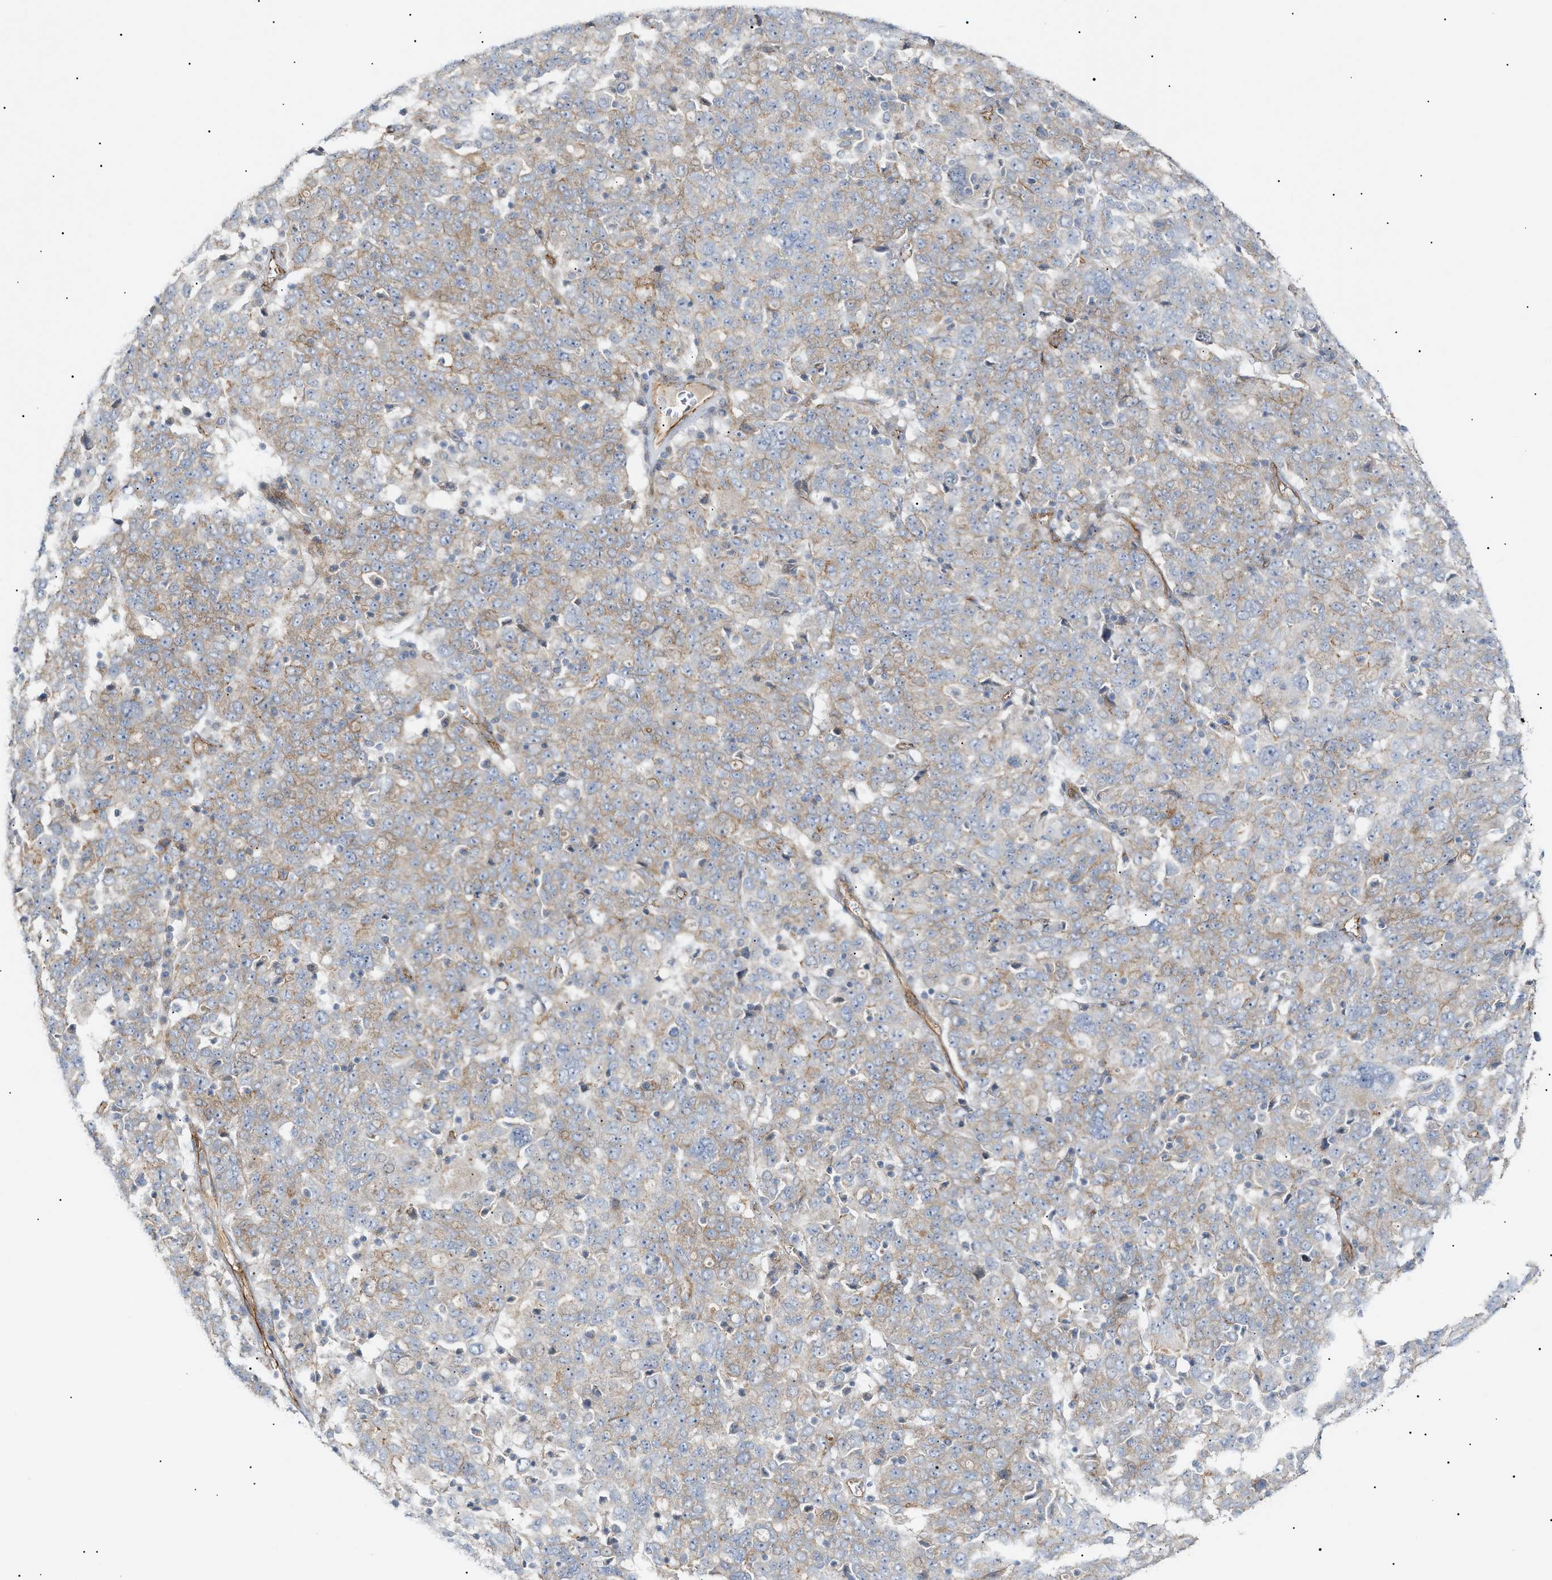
{"staining": {"intensity": "weak", "quantity": "25%-75%", "location": "cytoplasmic/membranous"}, "tissue": "ovarian cancer", "cell_type": "Tumor cells", "image_type": "cancer", "snomed": [{"axis": "morphology", "description": "Carcinoma, endometroid"}, {"axis": "topography", "description": "Ovary"}], "caption": "Ovarian endometroid carcinoma stained with a protein marker displays weak staining in tumor cells.", "gene": "ZFHX2", "patient": {"sex": "female", "age": 62}}